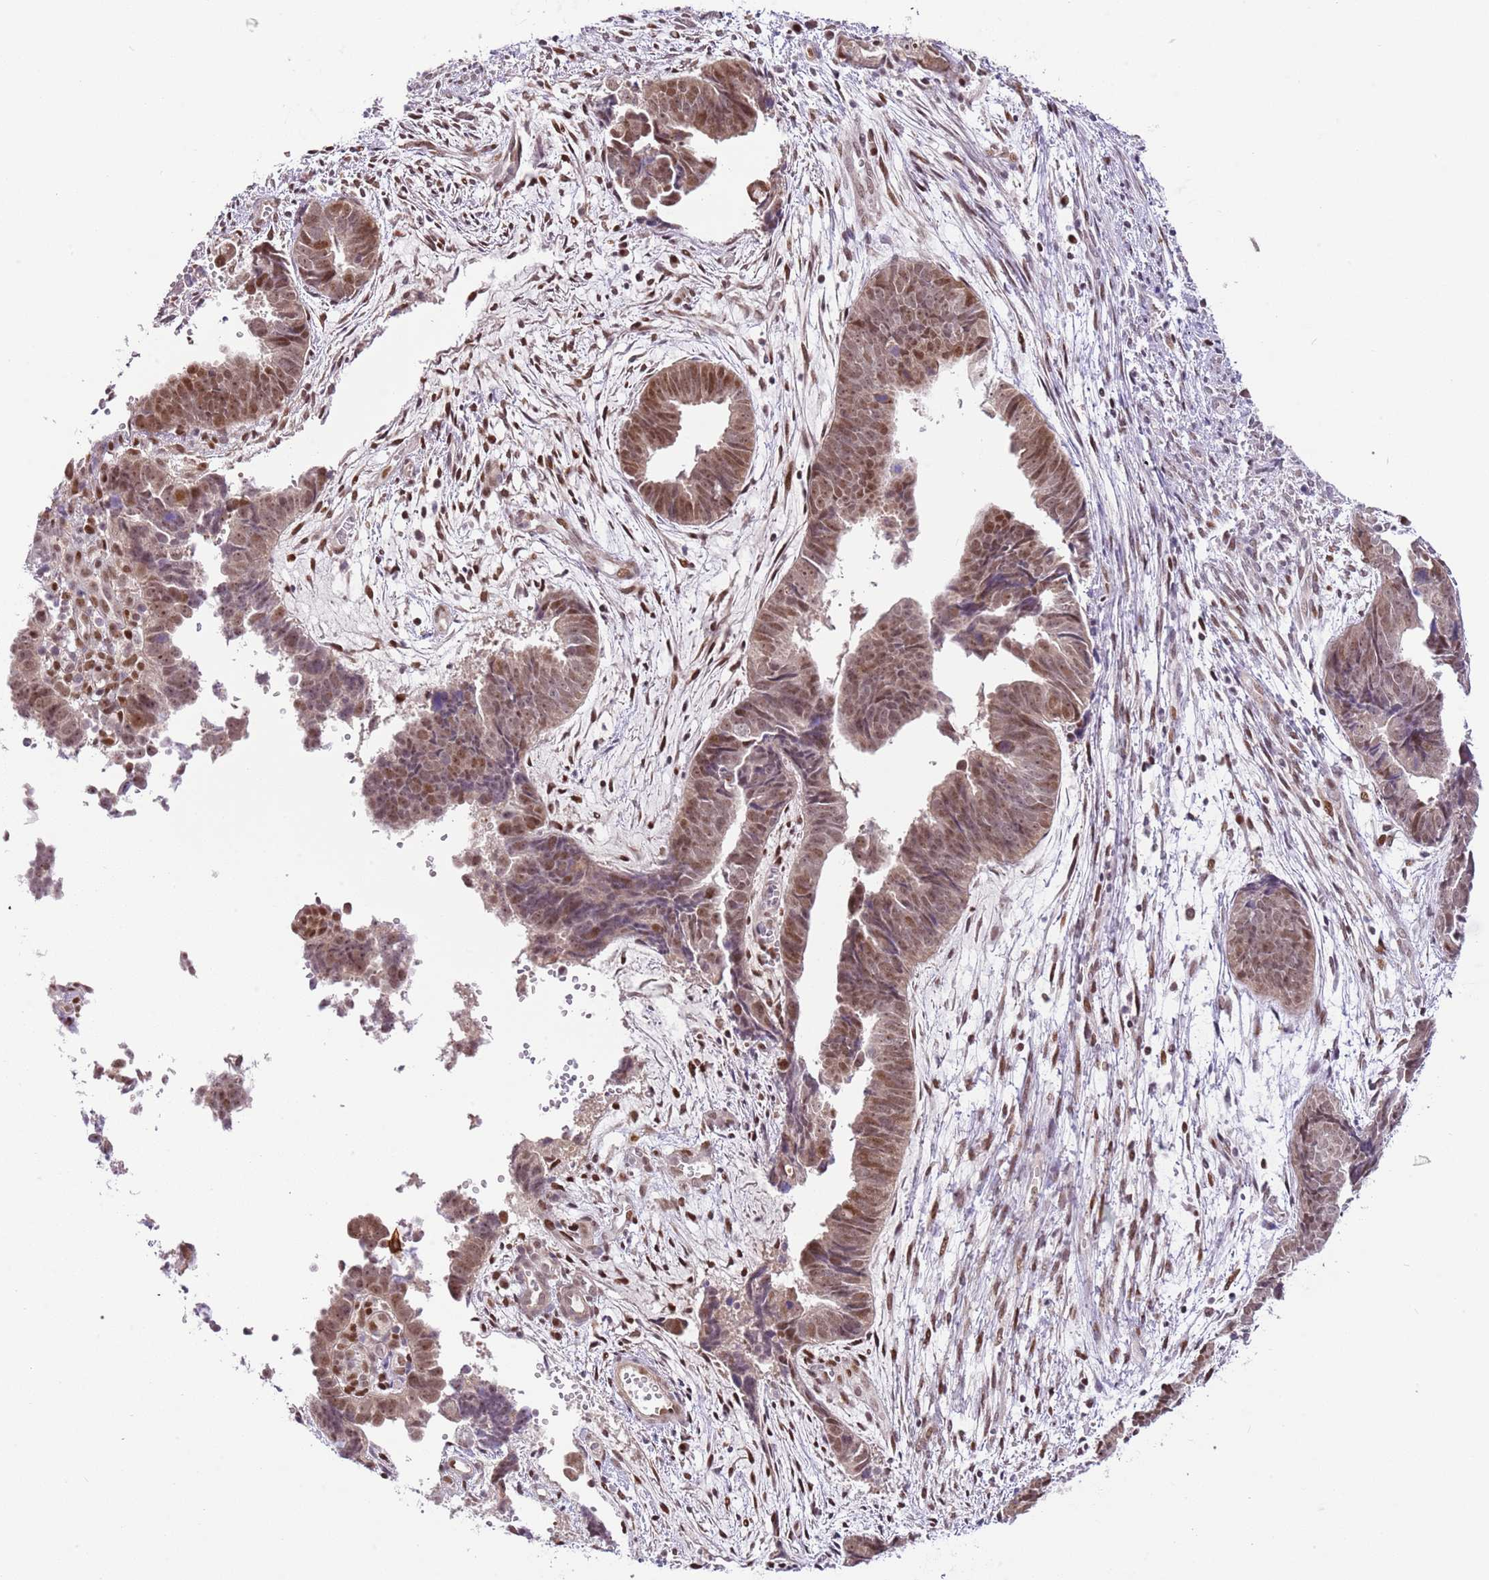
{"staining": {"intensity": "moderate", "quantity": ">75%", "location": "cytoplasmic/membranous,nuclear"}, "tissue": "endometrial cancer", "cell_type": "Tumor cells", "image_type": "cancer", "snomed": [{"axis": "morphology", "description": "Adenocarcinoma, NOS"}, {"axis": "topography", "description": "Endometrium"}], "caption": "Immunohistochemistry (IHC) (DAB (3,3'-diaminobenzidine)) staining of human endometrial cancer (adenocarcinoma) displays moderate cytoplasmic/membranous and nuclear protein positivity in about >75% of tumor cells. The protein is stained brown, and the nuclei are stained in blue (DAB IHC with brightfield microscopy, high magnification).", "gene": "RFK", "patient": {"sex": "female", "age": 75}}